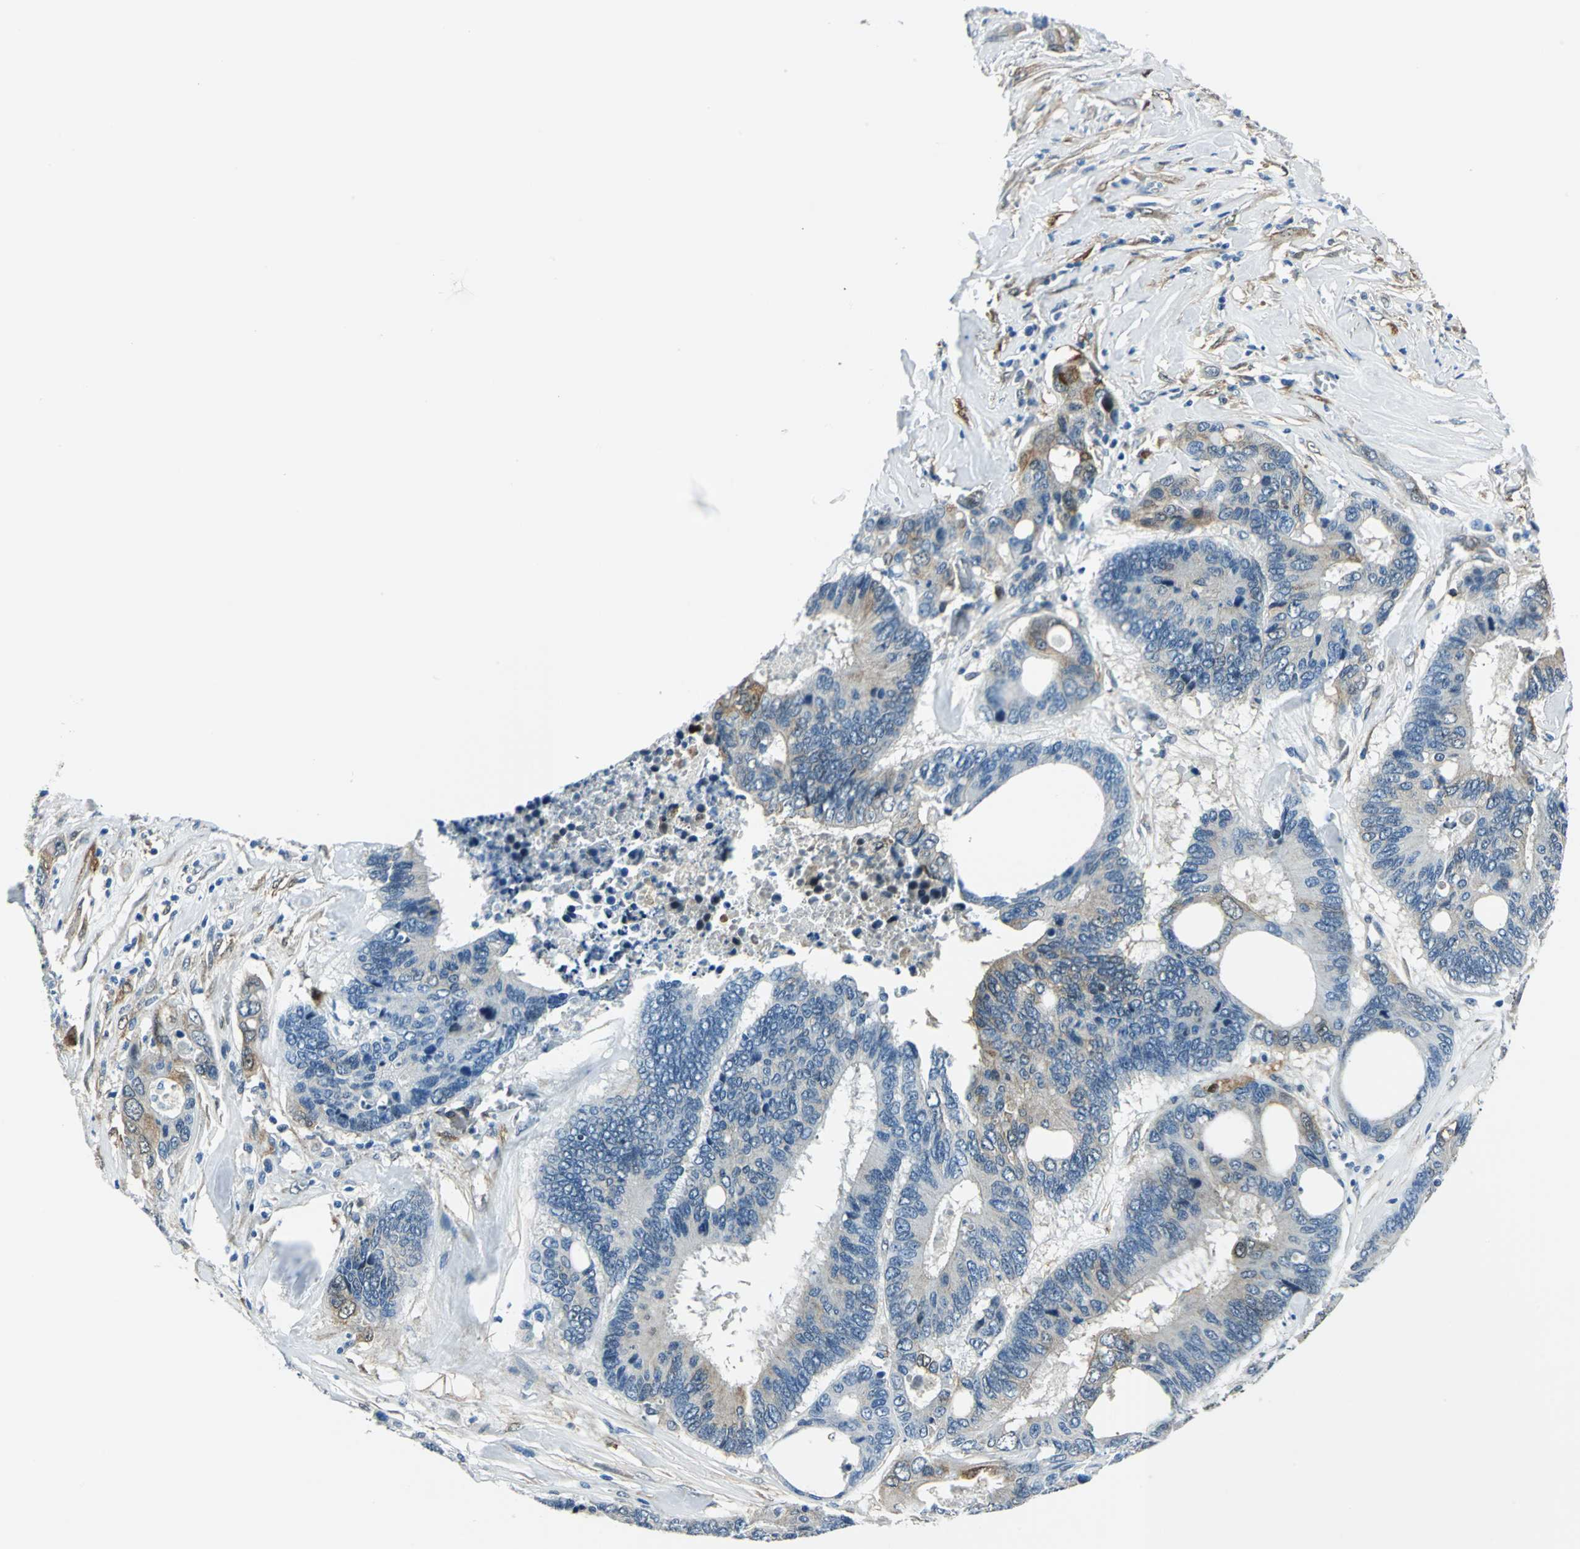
{"staining": {"intensity": "weak", "quantity": "<25%", "location": "cytoplasmic/membranous"}, "tissue": "colorectal cancer", "cell_type": "Tumor cells", "image_type": "cancer", "snomed": [{"axis": "morphology", "description": "Adenocarcinoma, NOS"}, {"axis": "topography", "description": "Rectum"}], "caption": "Human colorectal cancer (adenocarcinoma) stained for a protein using immunohistochemistry (IHC) reveals no positivity in tumor cells.", "gene": "HSPB1", "patient": {"sex": "male", "age": 55}}